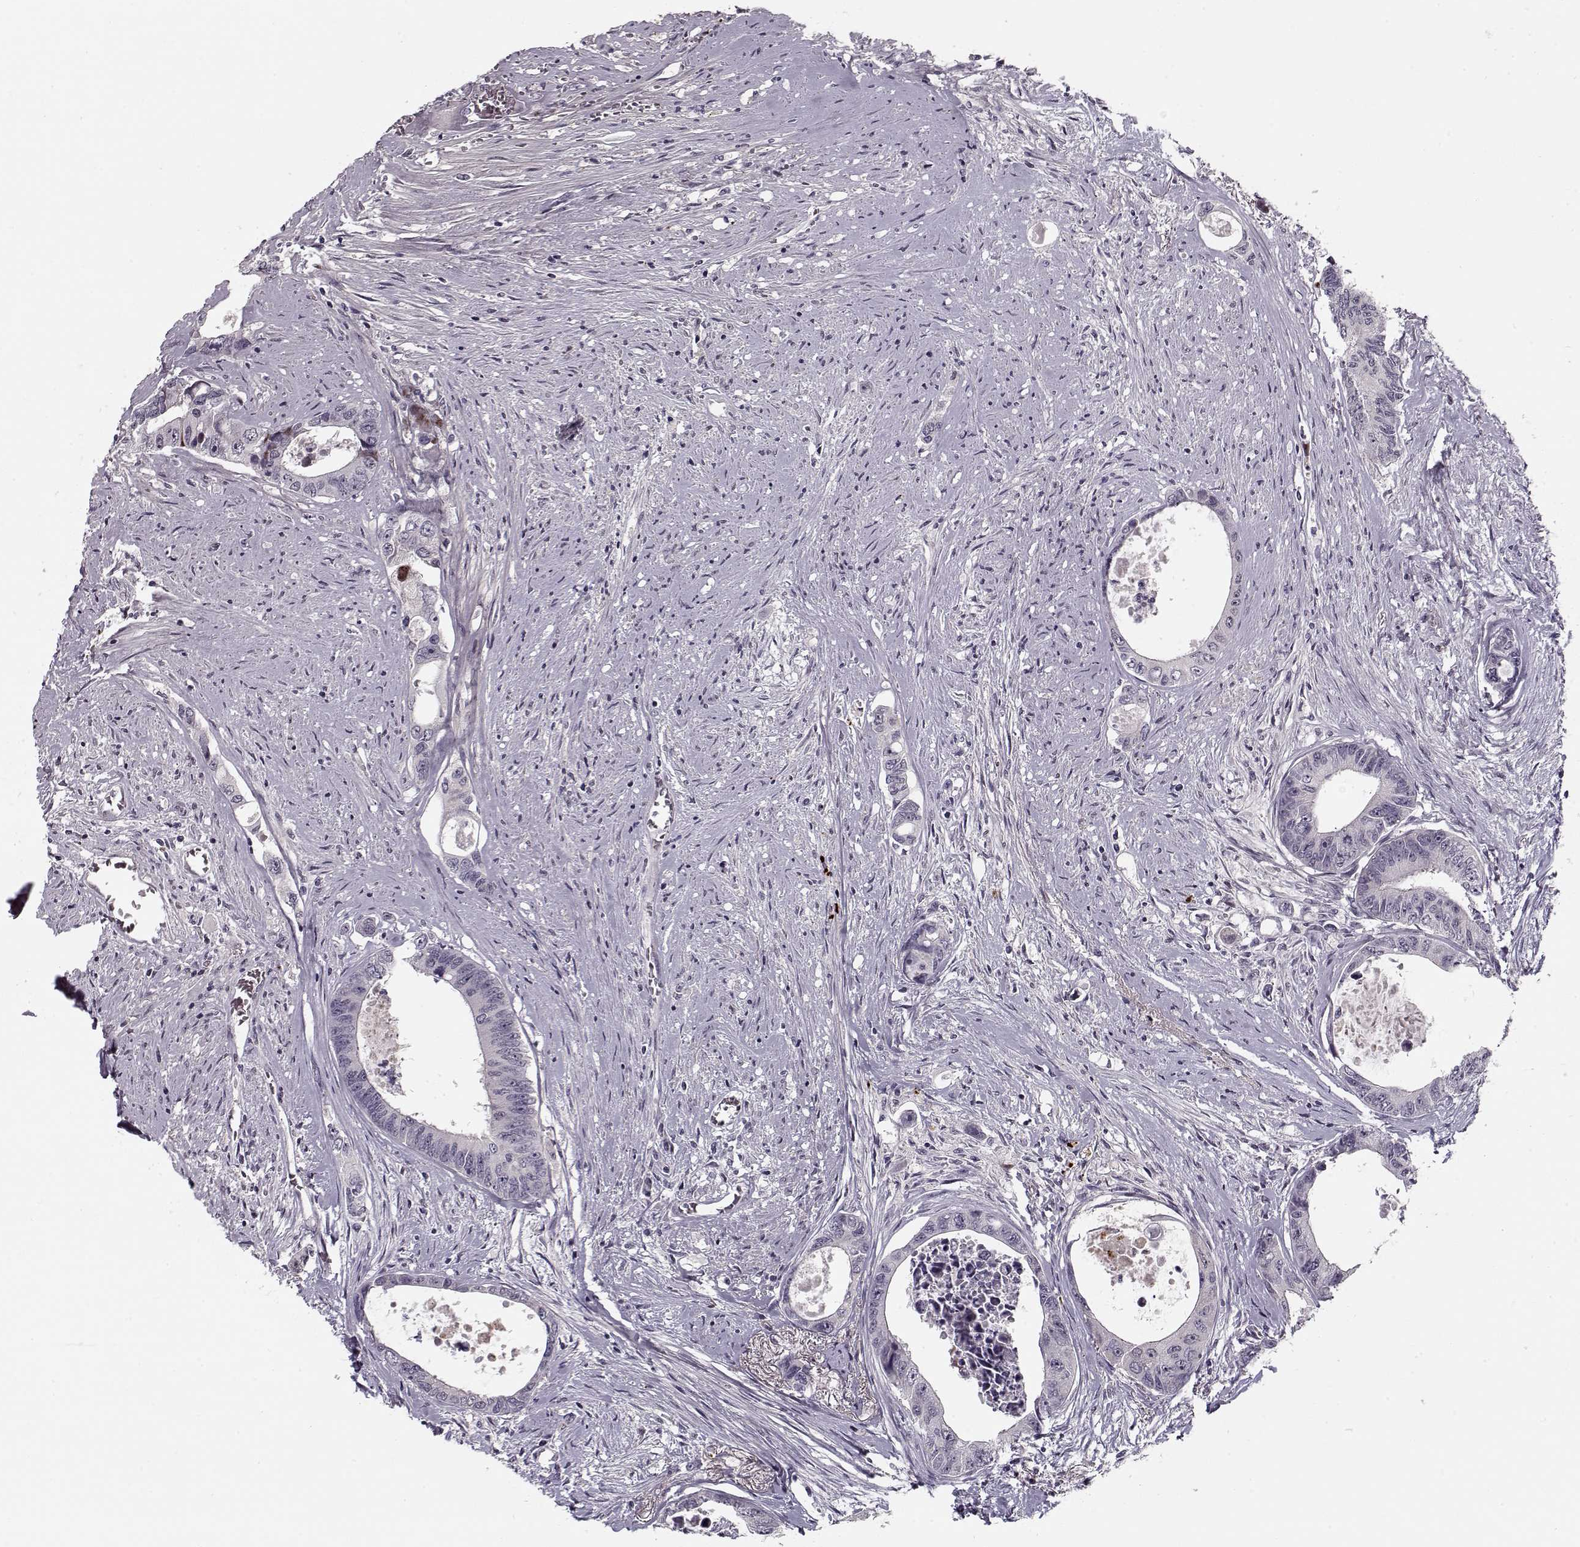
{"staining": {"intensity": "negative", "quantity": "none", "location": "none"}, "tissue": "colorectal cancer", "cell_type": "Tumor cells", "image_type": "cancer", "snomed": [{"axis": "morphology", "description": "Adenocarcinoma, NOS"}, {"axis": "topography", "description": "Rectum"}], "caption": "Colorectal cancer (adenocarcinoma) was stained to show a protein in brown. There is no significant staining in tumor cells. (DAB (3,3'-diaminobenzidine) immunohistochemistry visualized using brightfield microscopy, high magnification).", "gene": "DNAI3", "patient": {"sex": "male", "age": 59}}